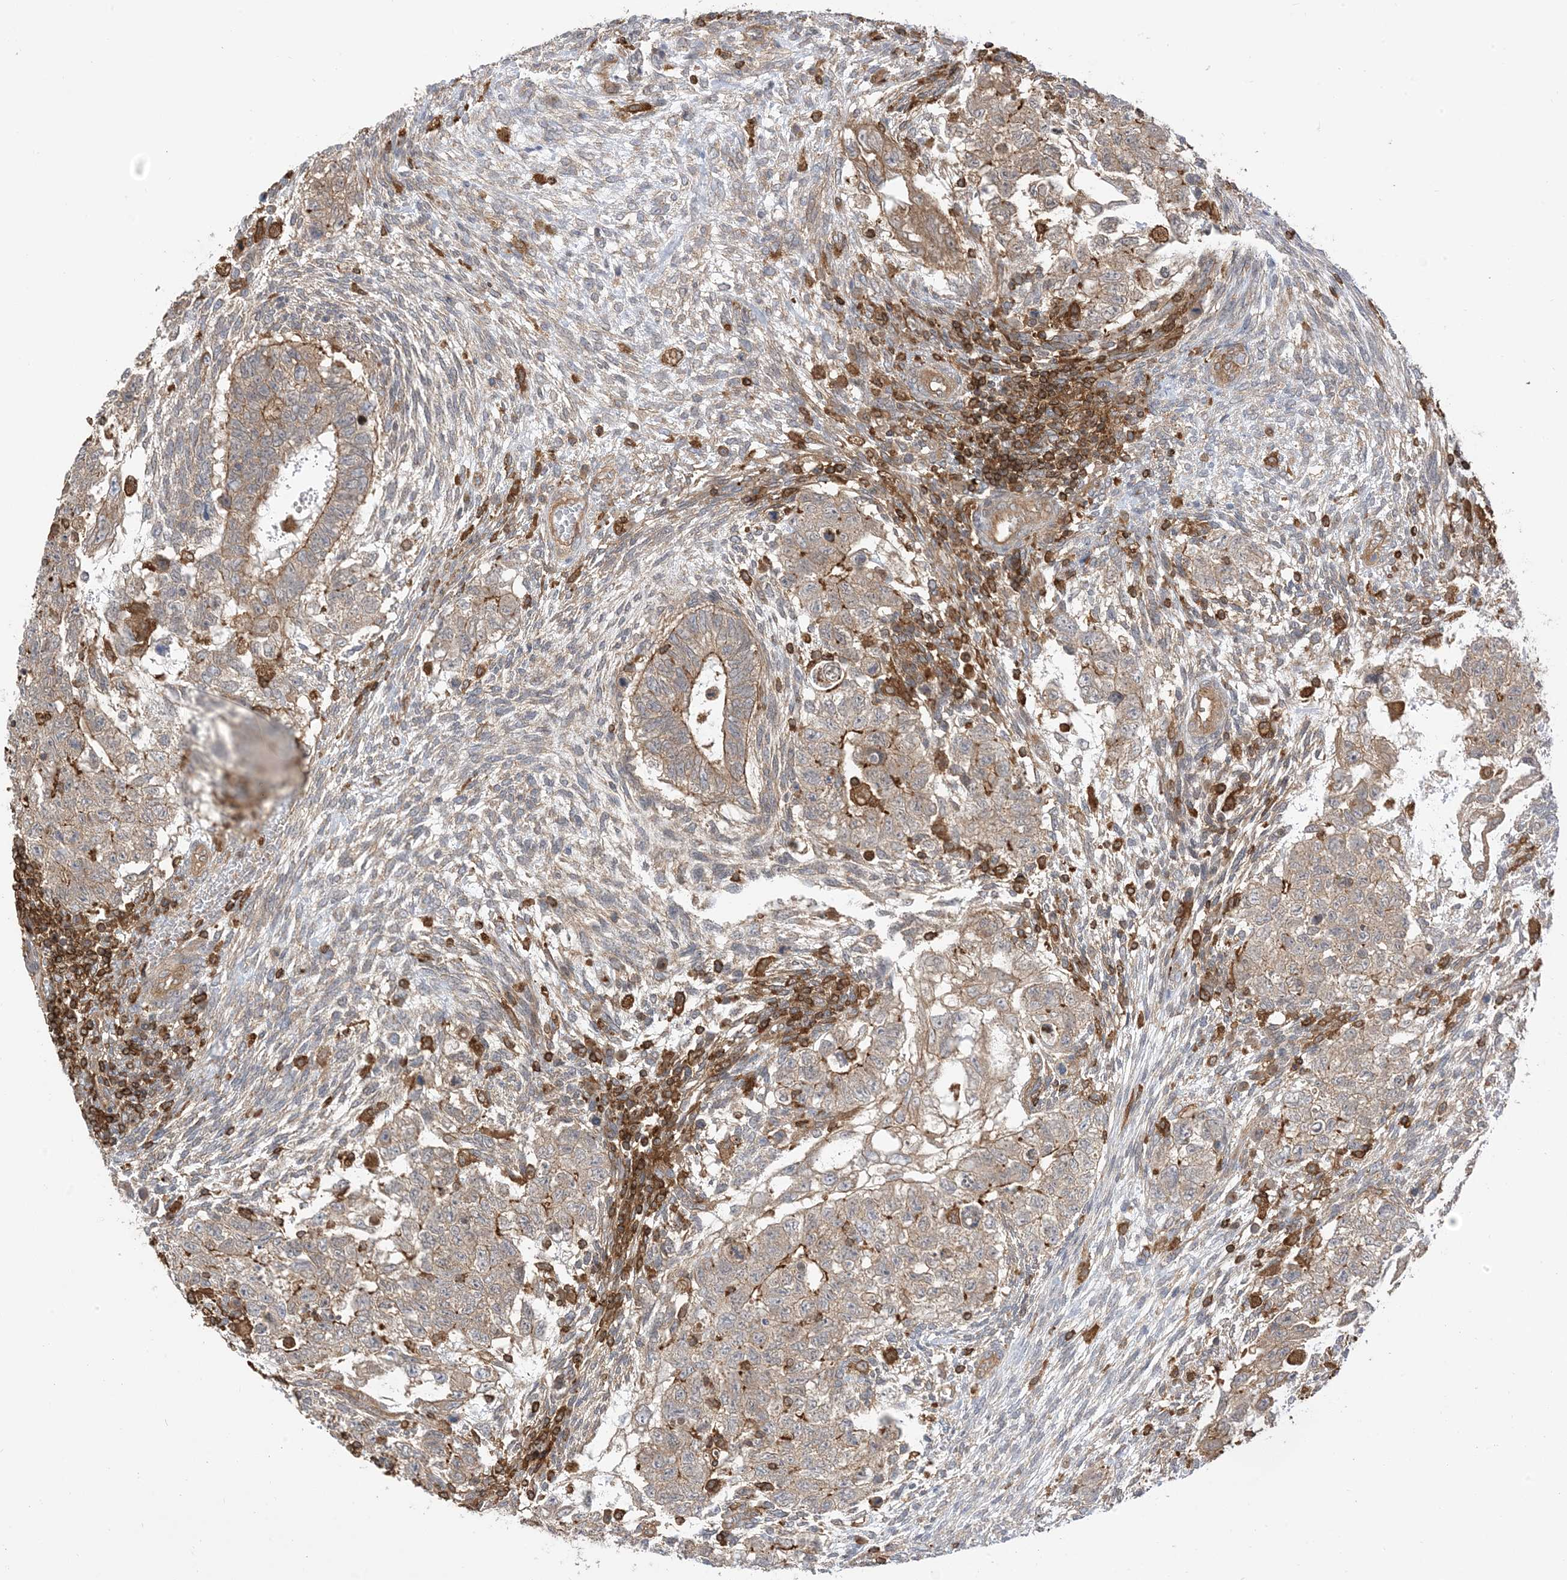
{"staining": {"intensity": "moderate", "quantity": "<25%", "location": "cytoplasmic/membranous"}, "tissue": "testis cancer", "cell_type": "Tumor cells", "image_type": "cancer", "snomed": [{"axis": "morphology", "description": "Carcinoma, Embryonal, NOS"}, {"axis": "topography", "description": "Testis"}], "caption": "An immunohistochemistry image of tumor tissue is shown. Protein staining in brown shows moderate cytoplasmic/membranous positivity in testis embryonal carcinoma within tumor cells.", "gene": "CAPZB", "patient": {"sex": "male", "age": 37}}